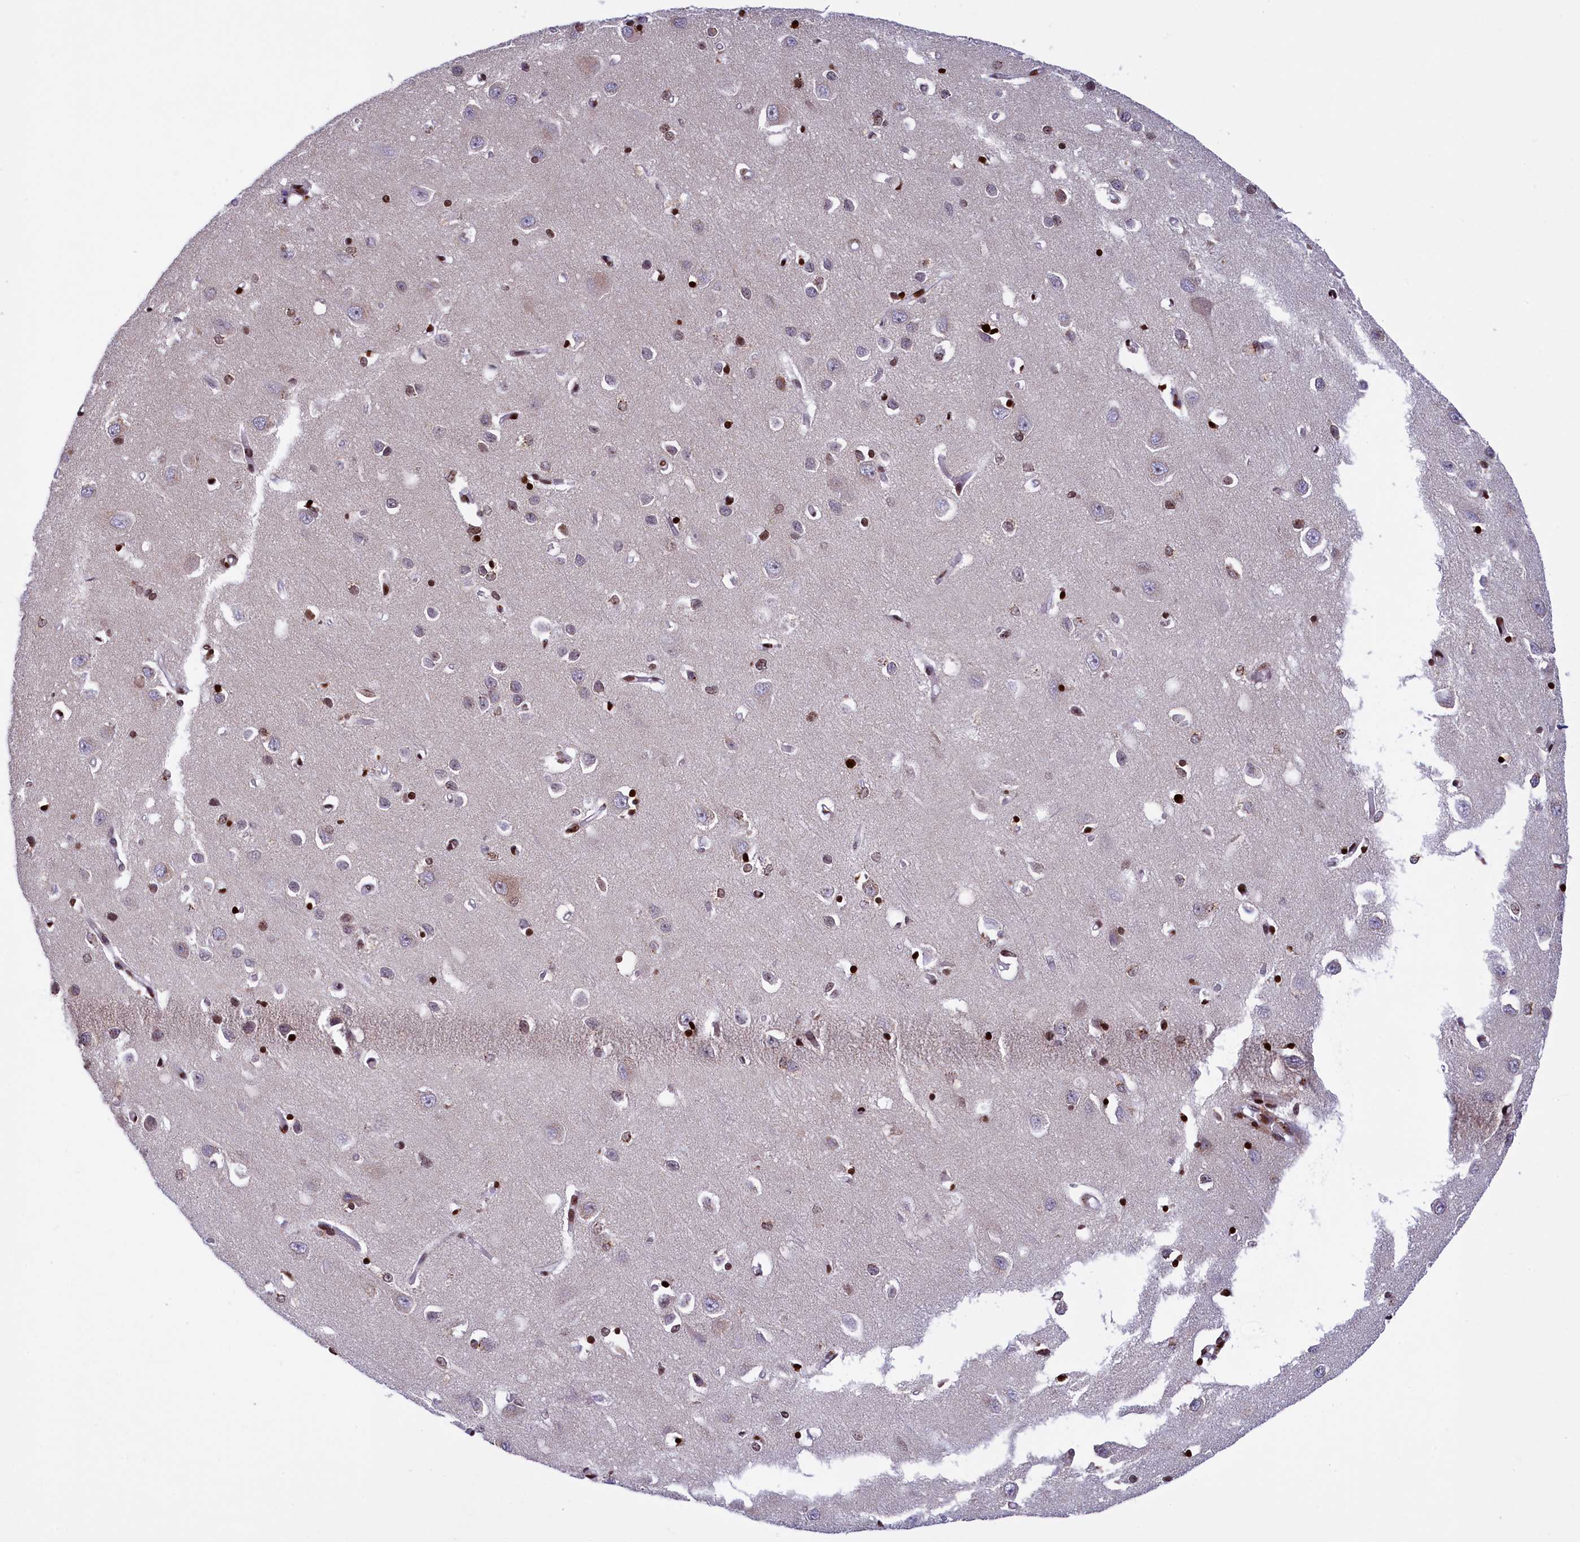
{"staining": {"intensity": "moderate", "quantity": ">75%", "location": "nuclear"}, "tissue": "cerebral cortex", "cell_type": "Endothelial cells", "image_type": "normal", "snomed": [{"axis": "morphology", "description": "Normal tissue, NOS"}, {"axis": "topography", "description": "Cerebral cortex"}], "caption": "Immunohistochemistry micrograph of normal human cerebral cortex stained for a protein (brown), which demonstrates medium levels of moderate nuclear staining in approximately >75% of endothelial cells.", "gene": "TIMM29", "patient": {"sex": "female", "age": 64}}